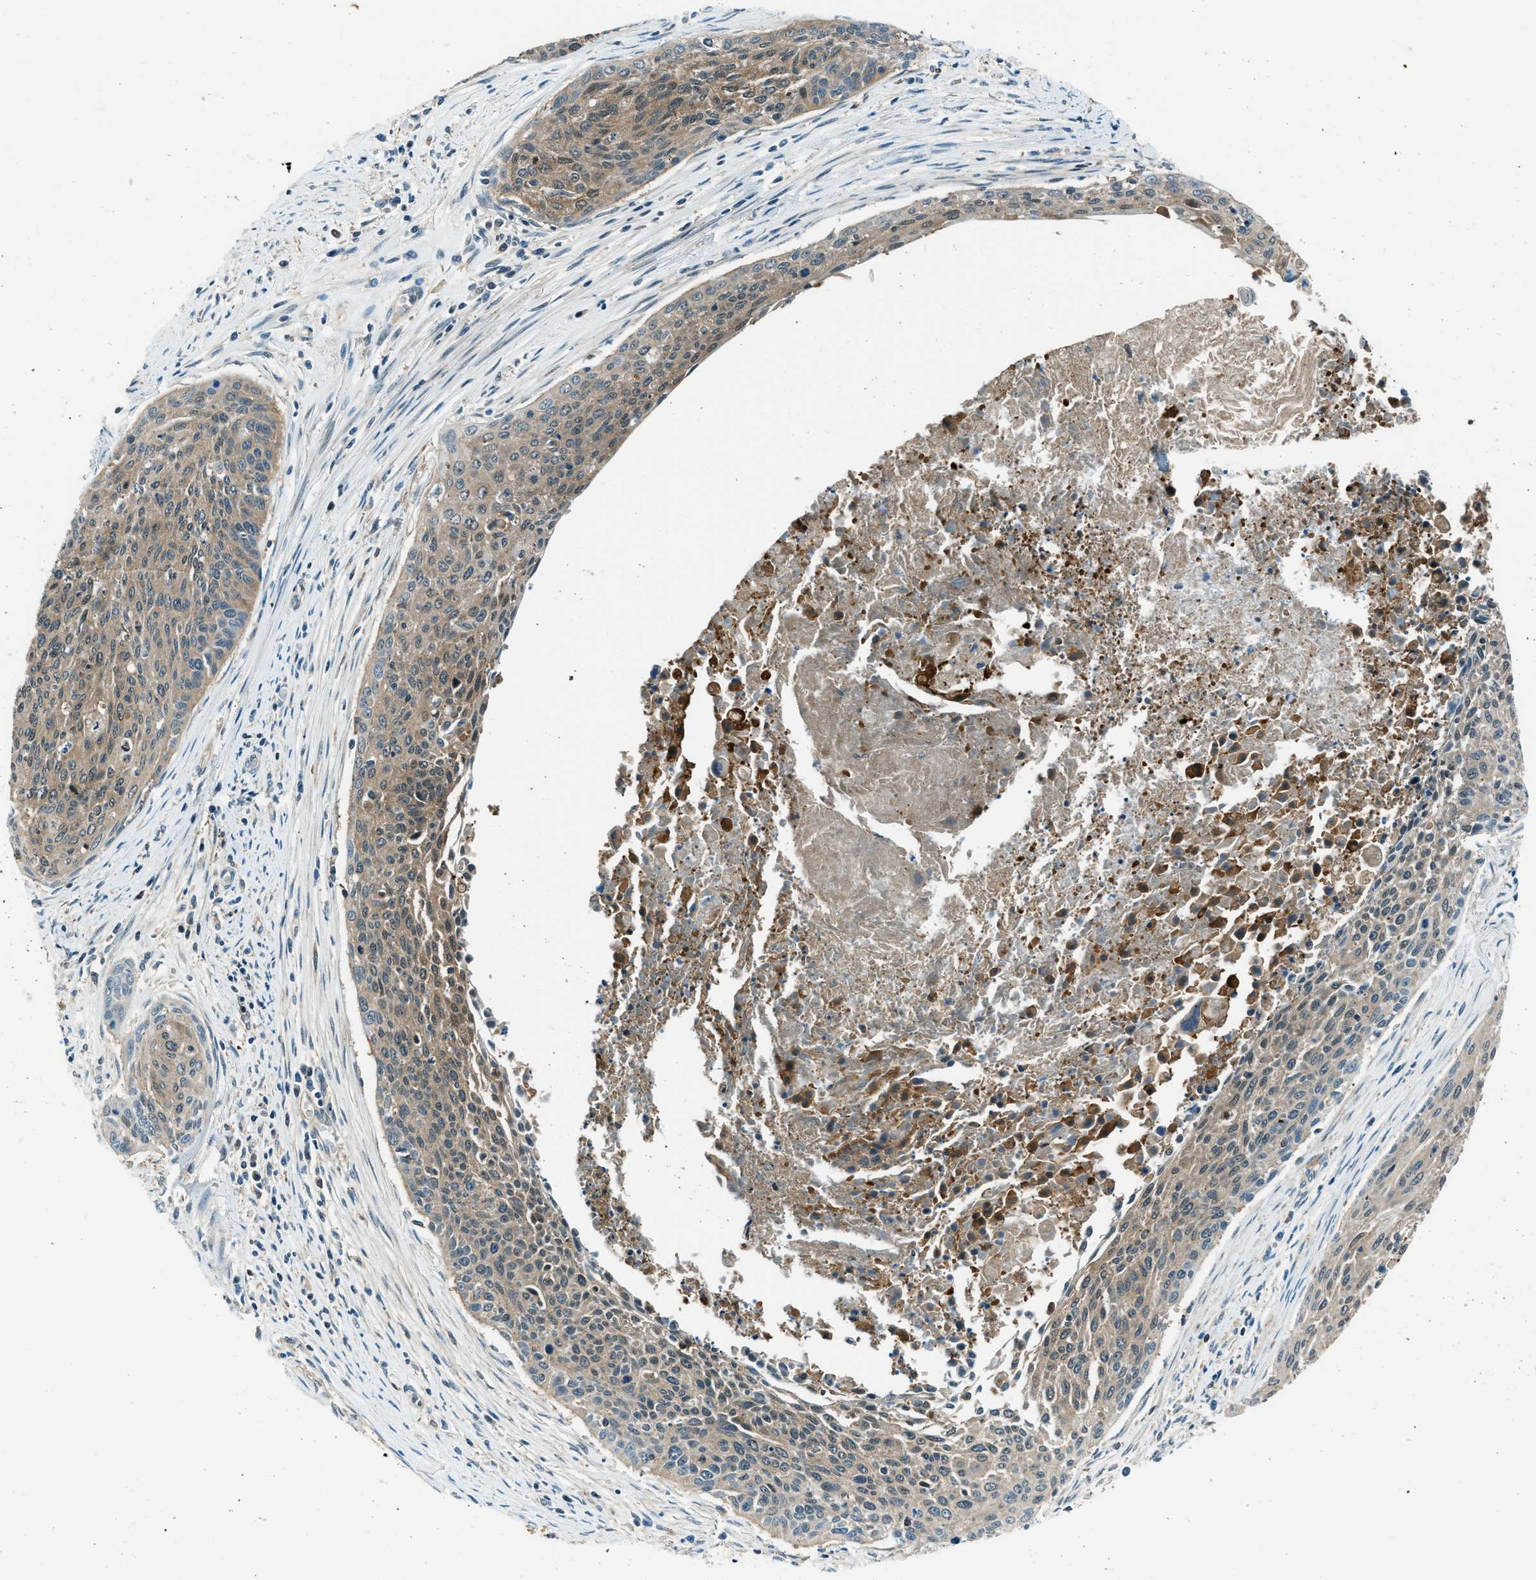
{"staining": {"intensity": "moderate", "quantity": ">75%", "location": "cytoplasmic/membranous"}, "tissue": "cervical cancer", "cell_type": "Tumor cells", "image_type": "cancer", "snomed": [{"axis": "morphology", "description": "Squamous cell carcinoma, NOS"}, {"axis": "topography", "description": "Cervix"}], "caption": "Immunohistochemistry of human squamous cell carcinoma (cervical) reveals medium levels of moderate cytoplasmic/membranous positivity in approximately >75% of tumor cells. (IHC, brightfield microscopy, high magnification).", "gene": "HEBP2", "patient": {"sex": "female", "age": 55}}